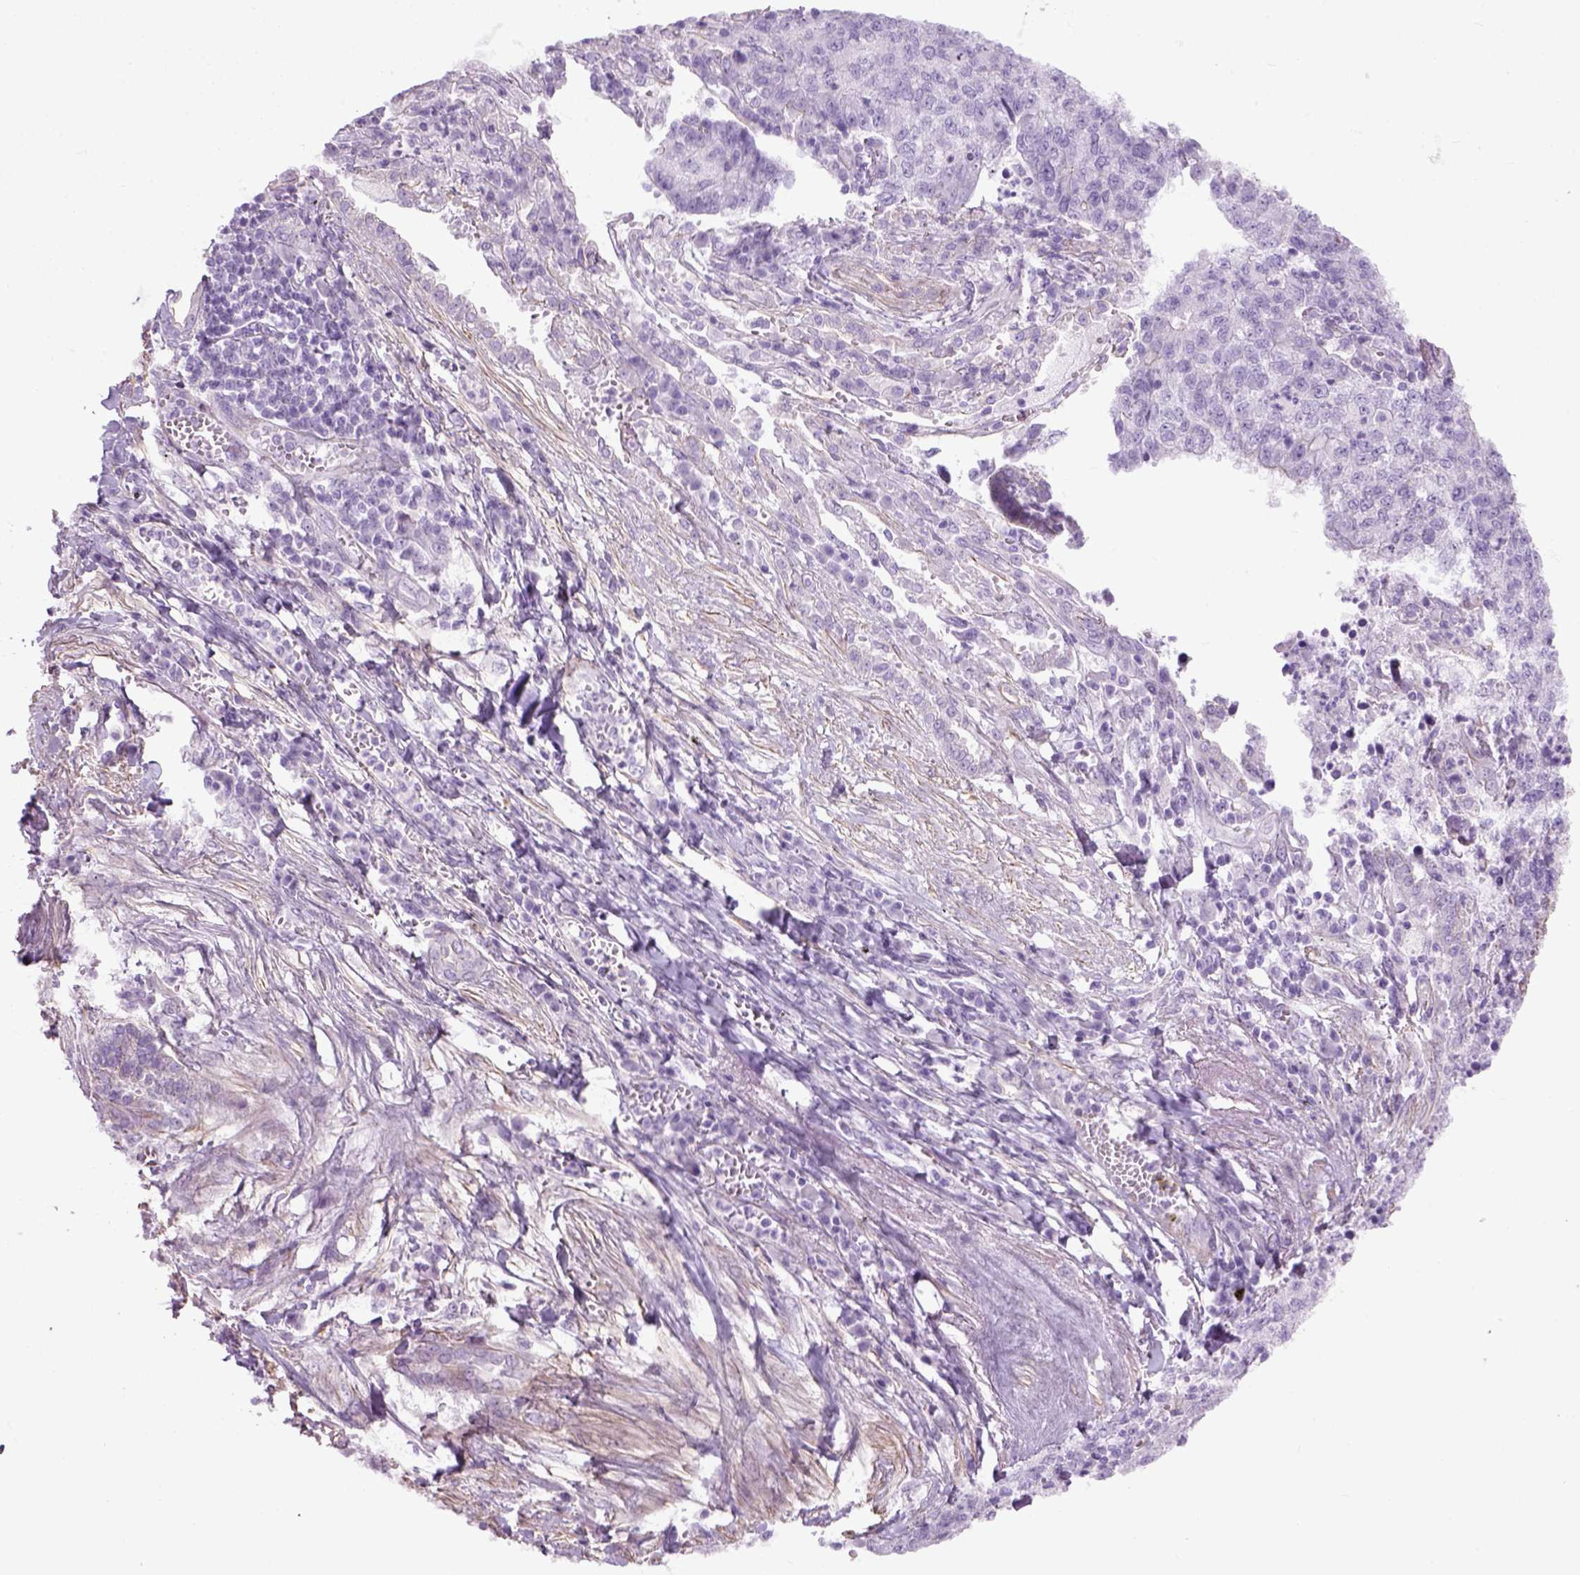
{"staining": {"intensity": "negative", "quantity": "none", "location": "none"}, "tissue": "lung cancer", "cell_type": "Tumor cells", "image_type": "cancer", "snomed": [{"axis": "morphology", "description": "Adenocarcinoma, NOS"}, {"axis": "topography", "description": "Lung"}], "caption": "Tumor cells are negative for protein expression in human lung adenocarcinoma. (DAB (3,3'-diaminobenzidine) IHC, high magnification).", "gene": "FAM161A", "patient": {"sex": "male", "age": 57}}